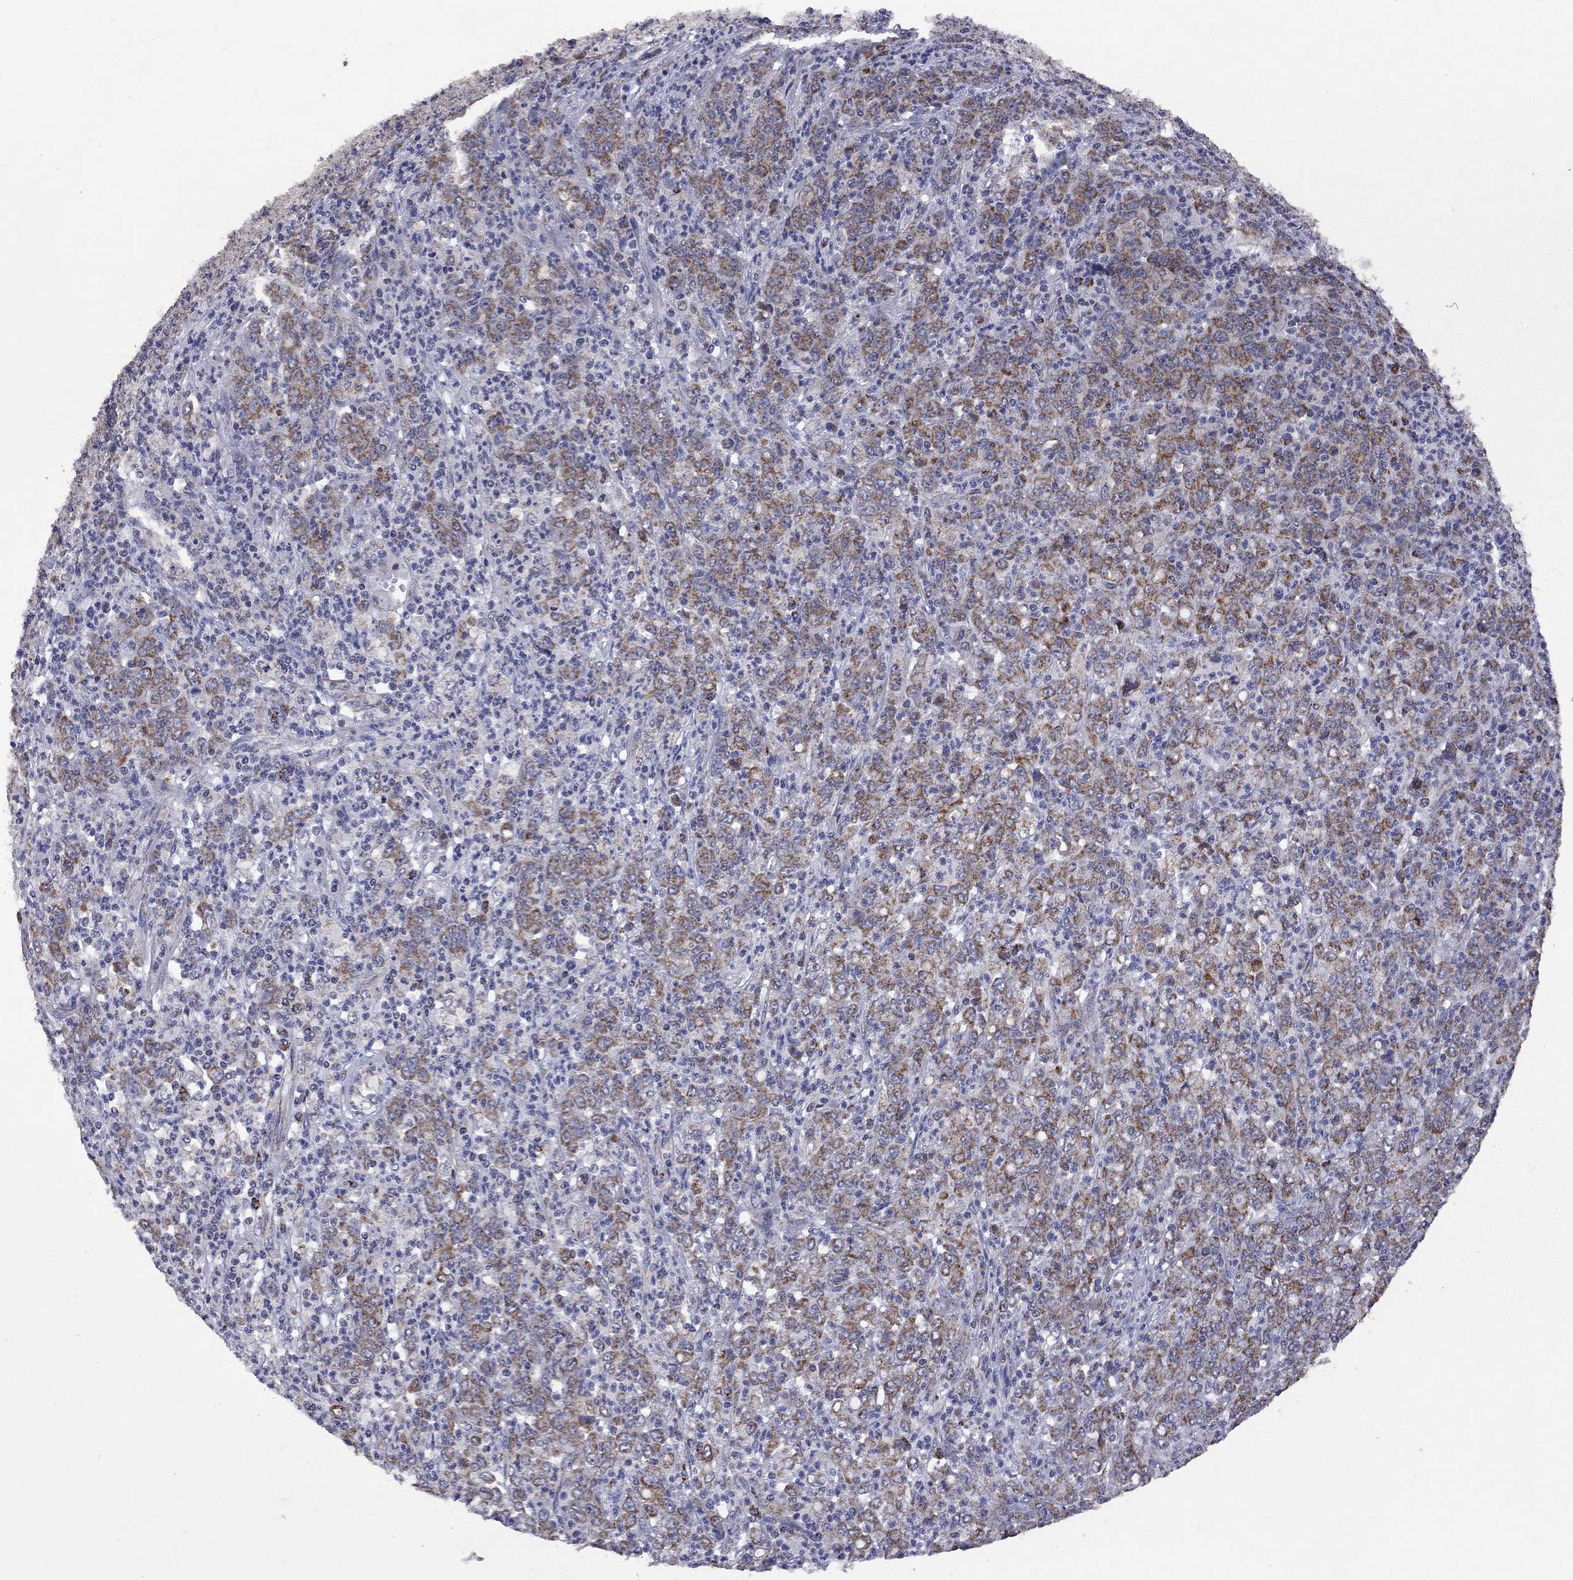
{"staining": {"intensity": "strong", "quantity": ">75%", "location": "cytoplasmic/membranous"}, "tissue": "stomach cancer", "cell_type": "Tumor cells", "image_type": "cancer", "snomed": [{"axis": "morphology", "description": "Adenocarcinoma, NOS"}, {"axis": "topography", "description": "Stomach, lower"}], "caption": "There is high levels of strong cytoplasmic/membranous positivity in tumor cells of stomach cancer, as demonstrated by immunohistochemical staining (brown color).", "gene": "NDUFB1", "patient": {"sex": "female", "age": 71}}